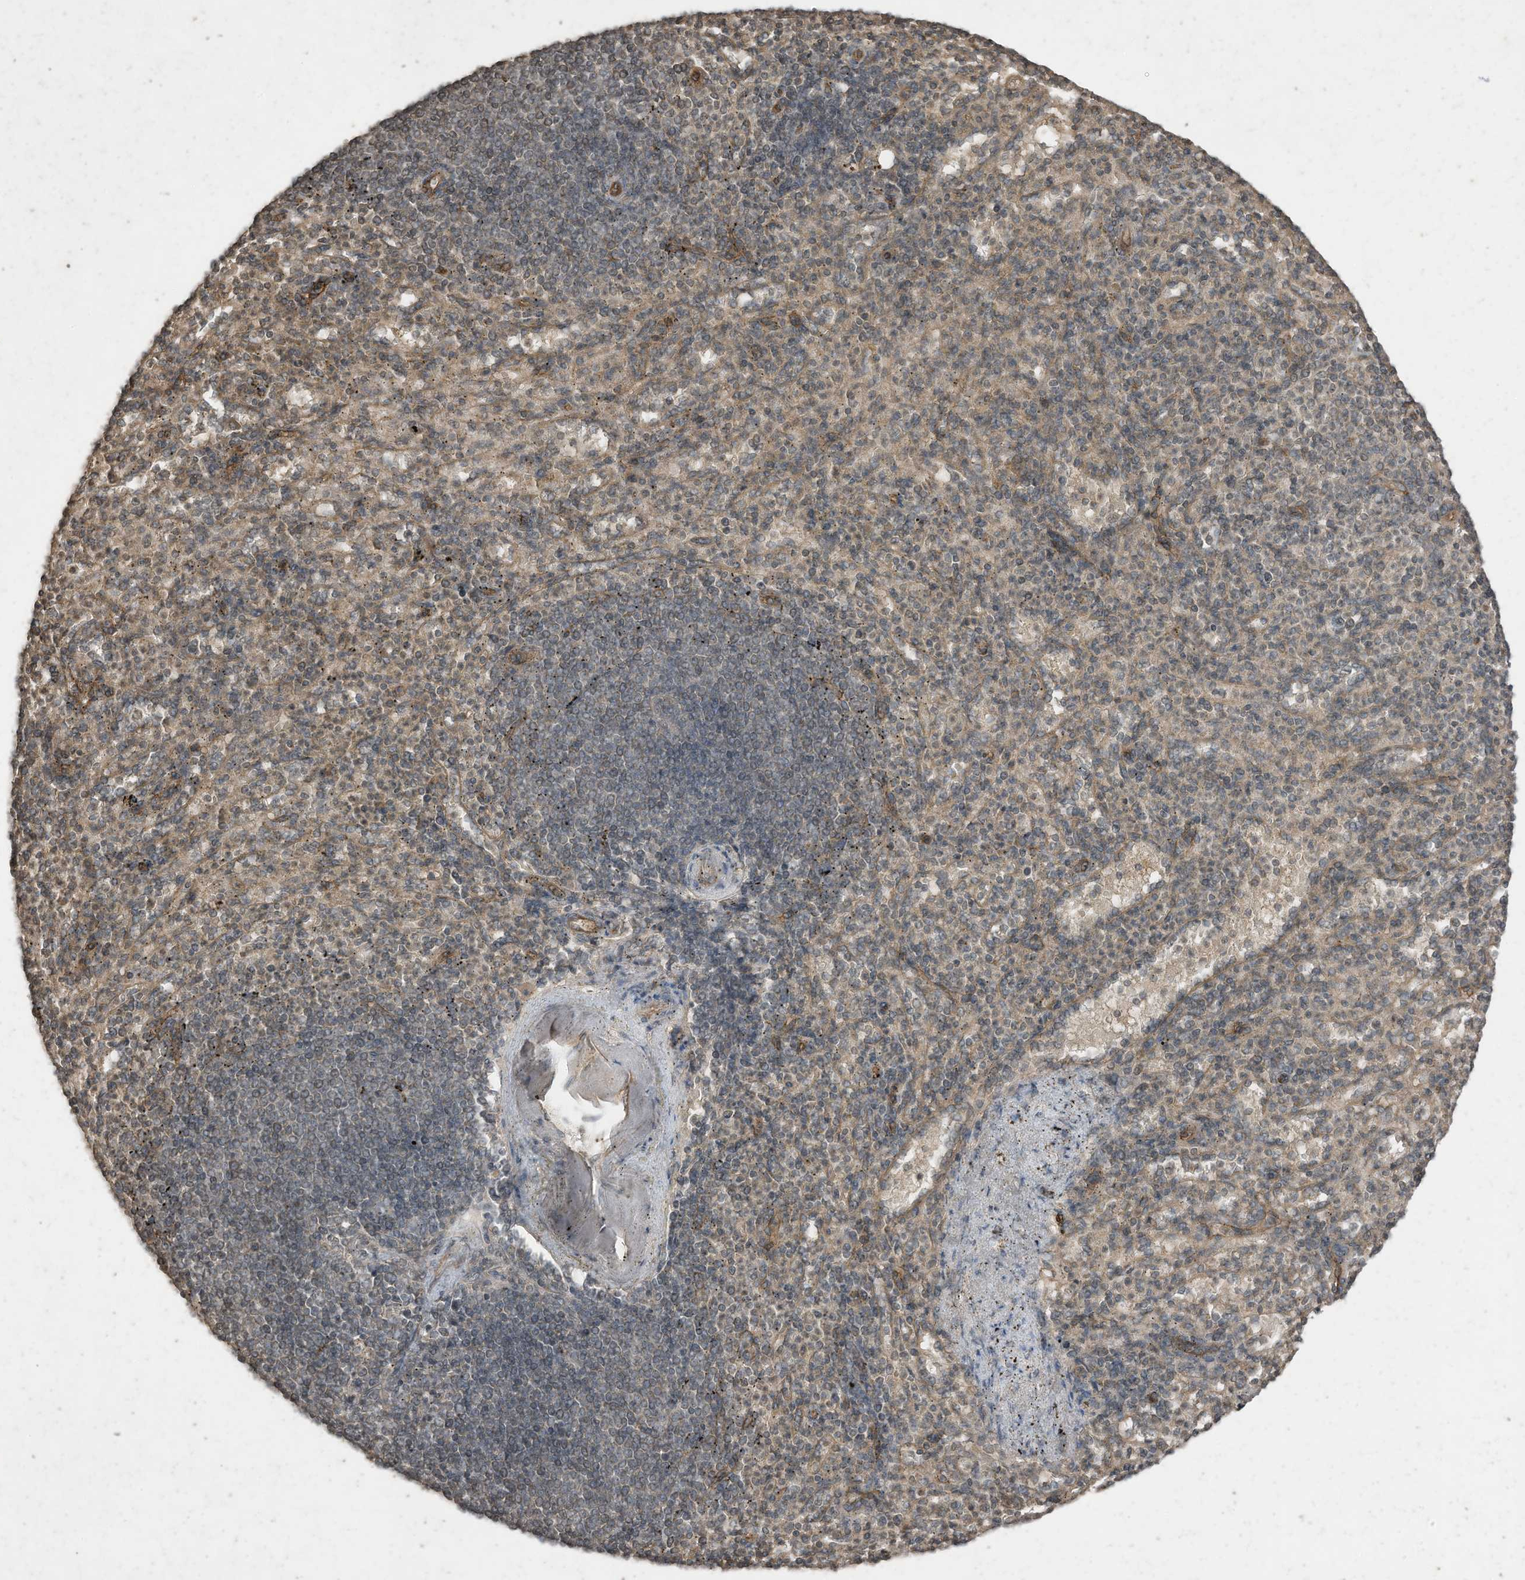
{"staining": {"intensity": "weak", "quantity": "<25%", "location": "cytoplasmic/membranous"}, "tissue": "spleen", "cell_type": "Cells in red pulp", "image_type": "normal", "snomed": [{"axis": "morphology", "description": "Normal tissue, NOS"}, {"axis": "topography", "description": "Spleen"}], "caption": "Histopathology image shows no significant protein positivity in cells in red pulp of unremarkable spleen. (Brightfield microscopy of DAB IHC at high magnification).", "gene": "MATN2", "patient": {"sex": "female", "age": 74}}